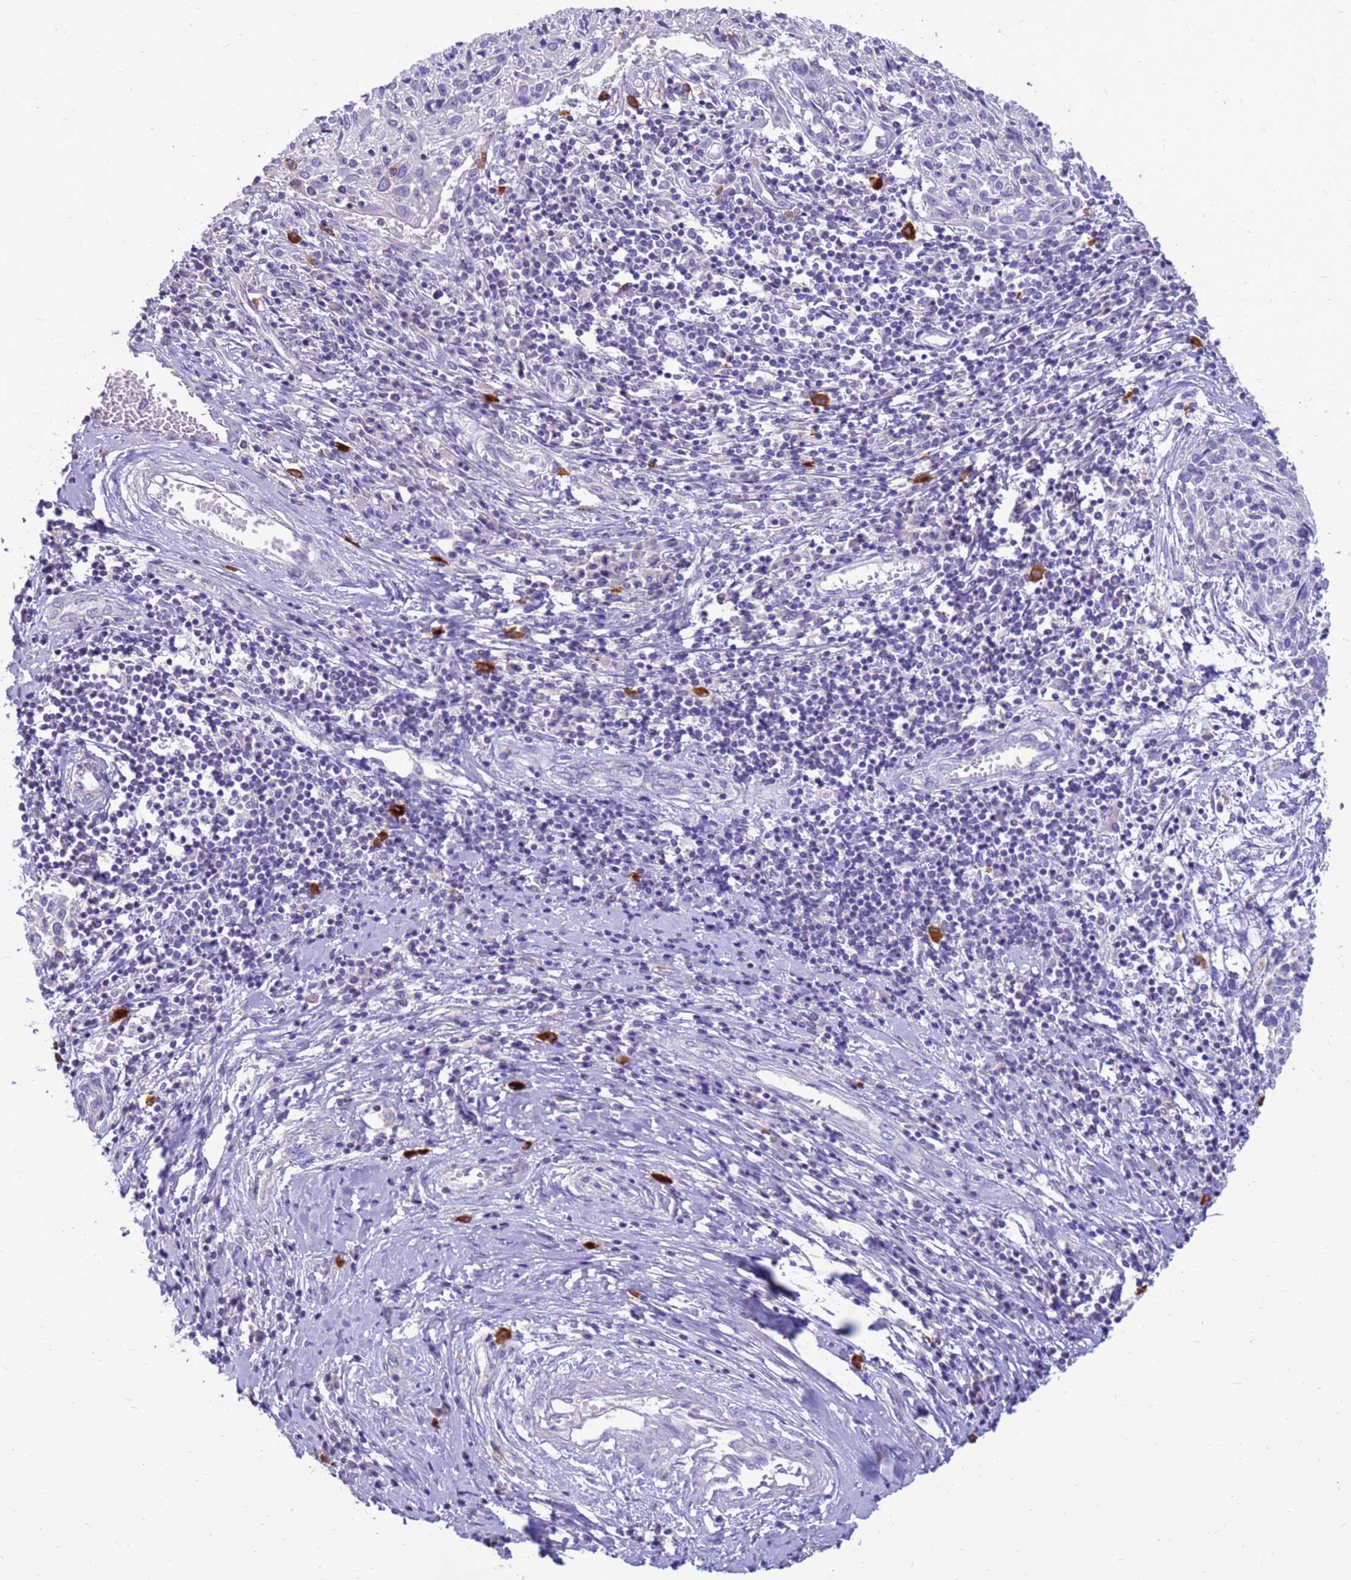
{"staining": {"intensity": "negative", "quantity": "none", "location": "none"}, "tissue": "cervical cancer", "cell_type": "Tumor cells", "image_type": "cancer", "snomed": [{"axis": "morphology", "description": "Squamous cell carcinoma, NOS"}, {"axis": "topography", "description": "Cervix"}], "caption": "IHC of human squamous cell carcinoma (cervical) demonstrates no expression in tumor cells. (Stains: DAB (3,3'-diaminobenzidine) immunohistochemistry (IHC) with hematoxylin counter stain, Microscopy: brightfield microscopy at high magnification).", "gene": "PDE10A", "patient": {"sex": "female", "age": 51}}